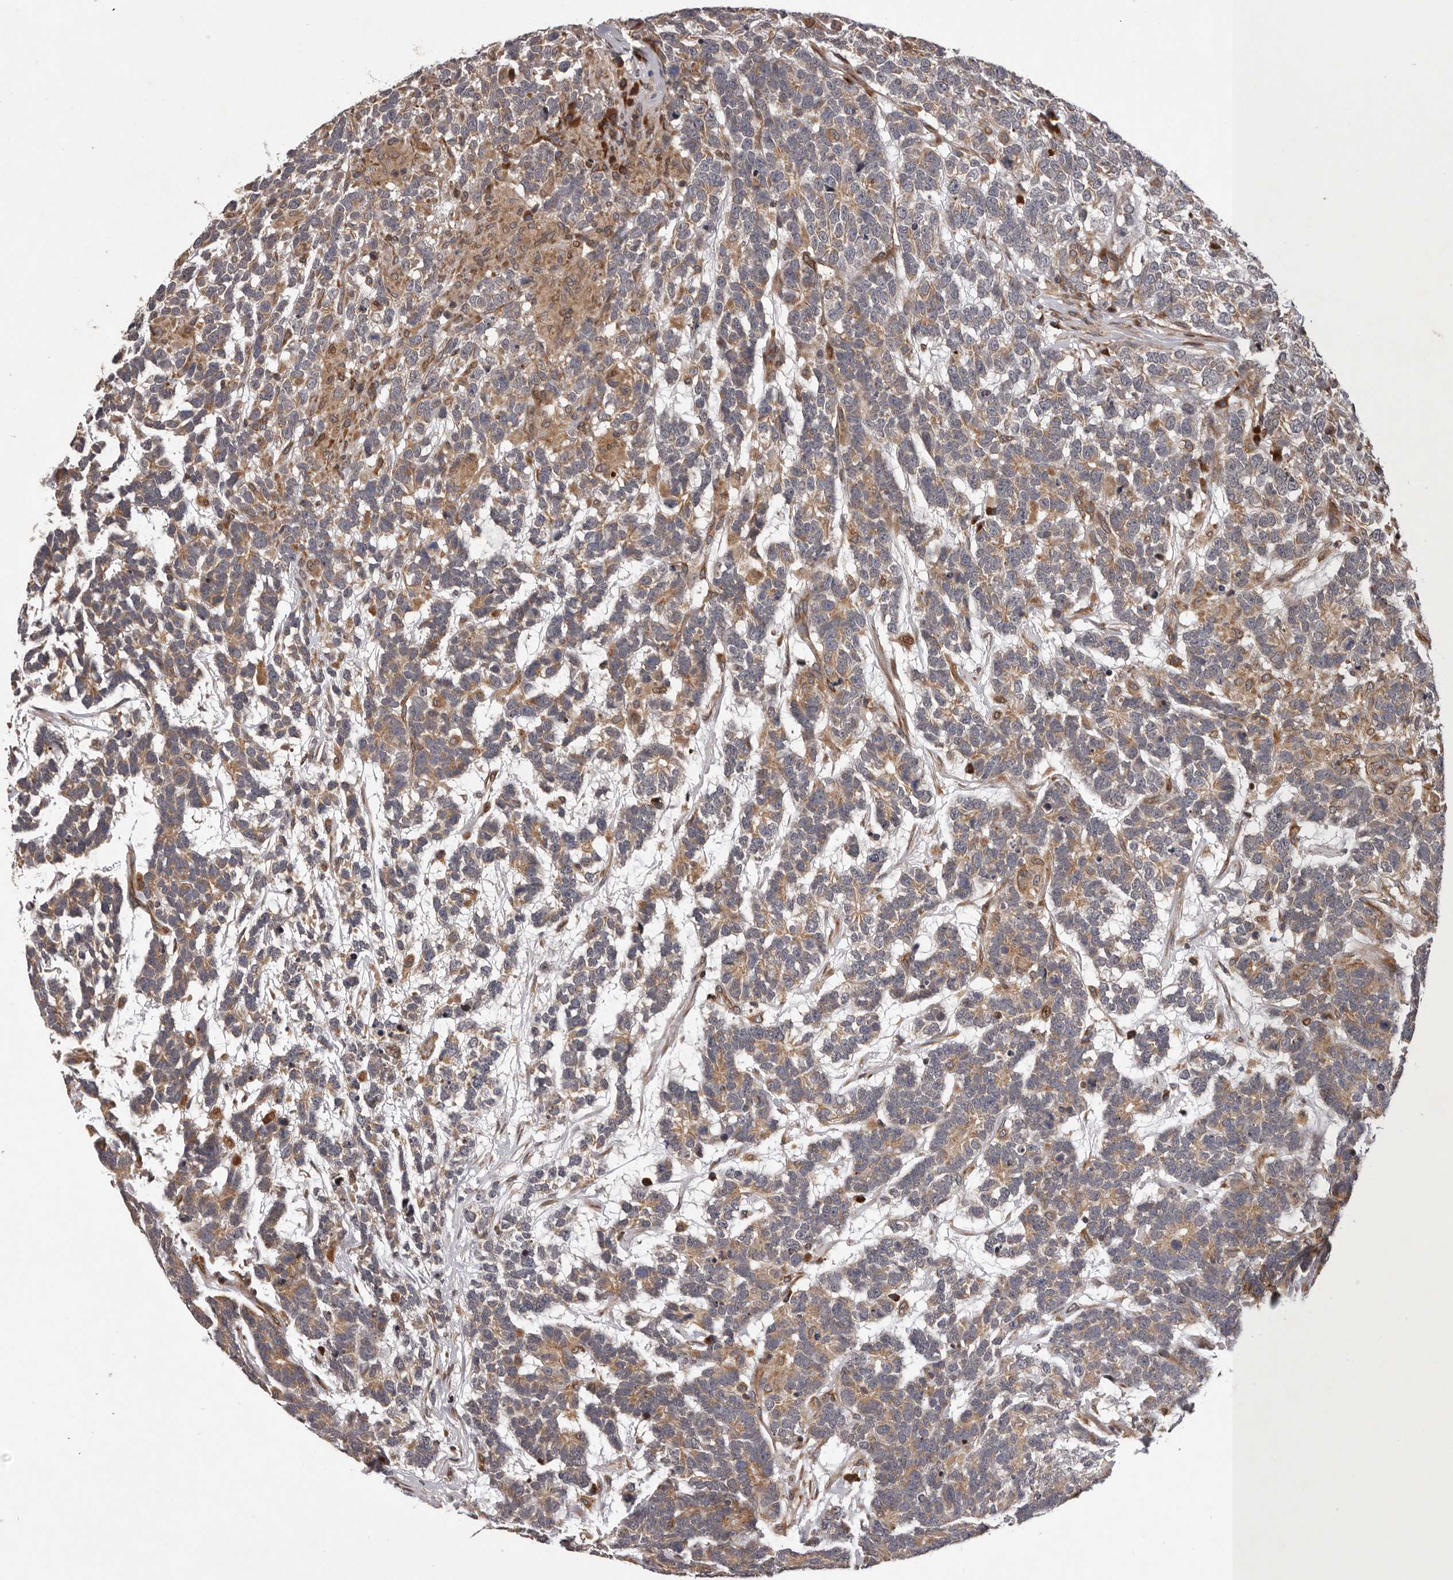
{"staining": {"intensity": "weak", "quantity": ">75%", "location": "cytoplasmic/membranous"}, "tissue": "testis cancer", "cell_type": "Tumor cells", "image_type": "cancer", "snomed": [{"axis": "morphology", "description": "Carcinoma, Embryonal, NOS"}, {"axis": "topography", "description": "Testis"}], "caption": "Immunohistochemical staining of testis cancer (embryonal carcinoma) exhibits low levels of weak cytoplasmic/membranous positivity in approximately >75% of tumor cells.", "gene": "GADD45B", "patient": {"sex": "male", "age": 26}}